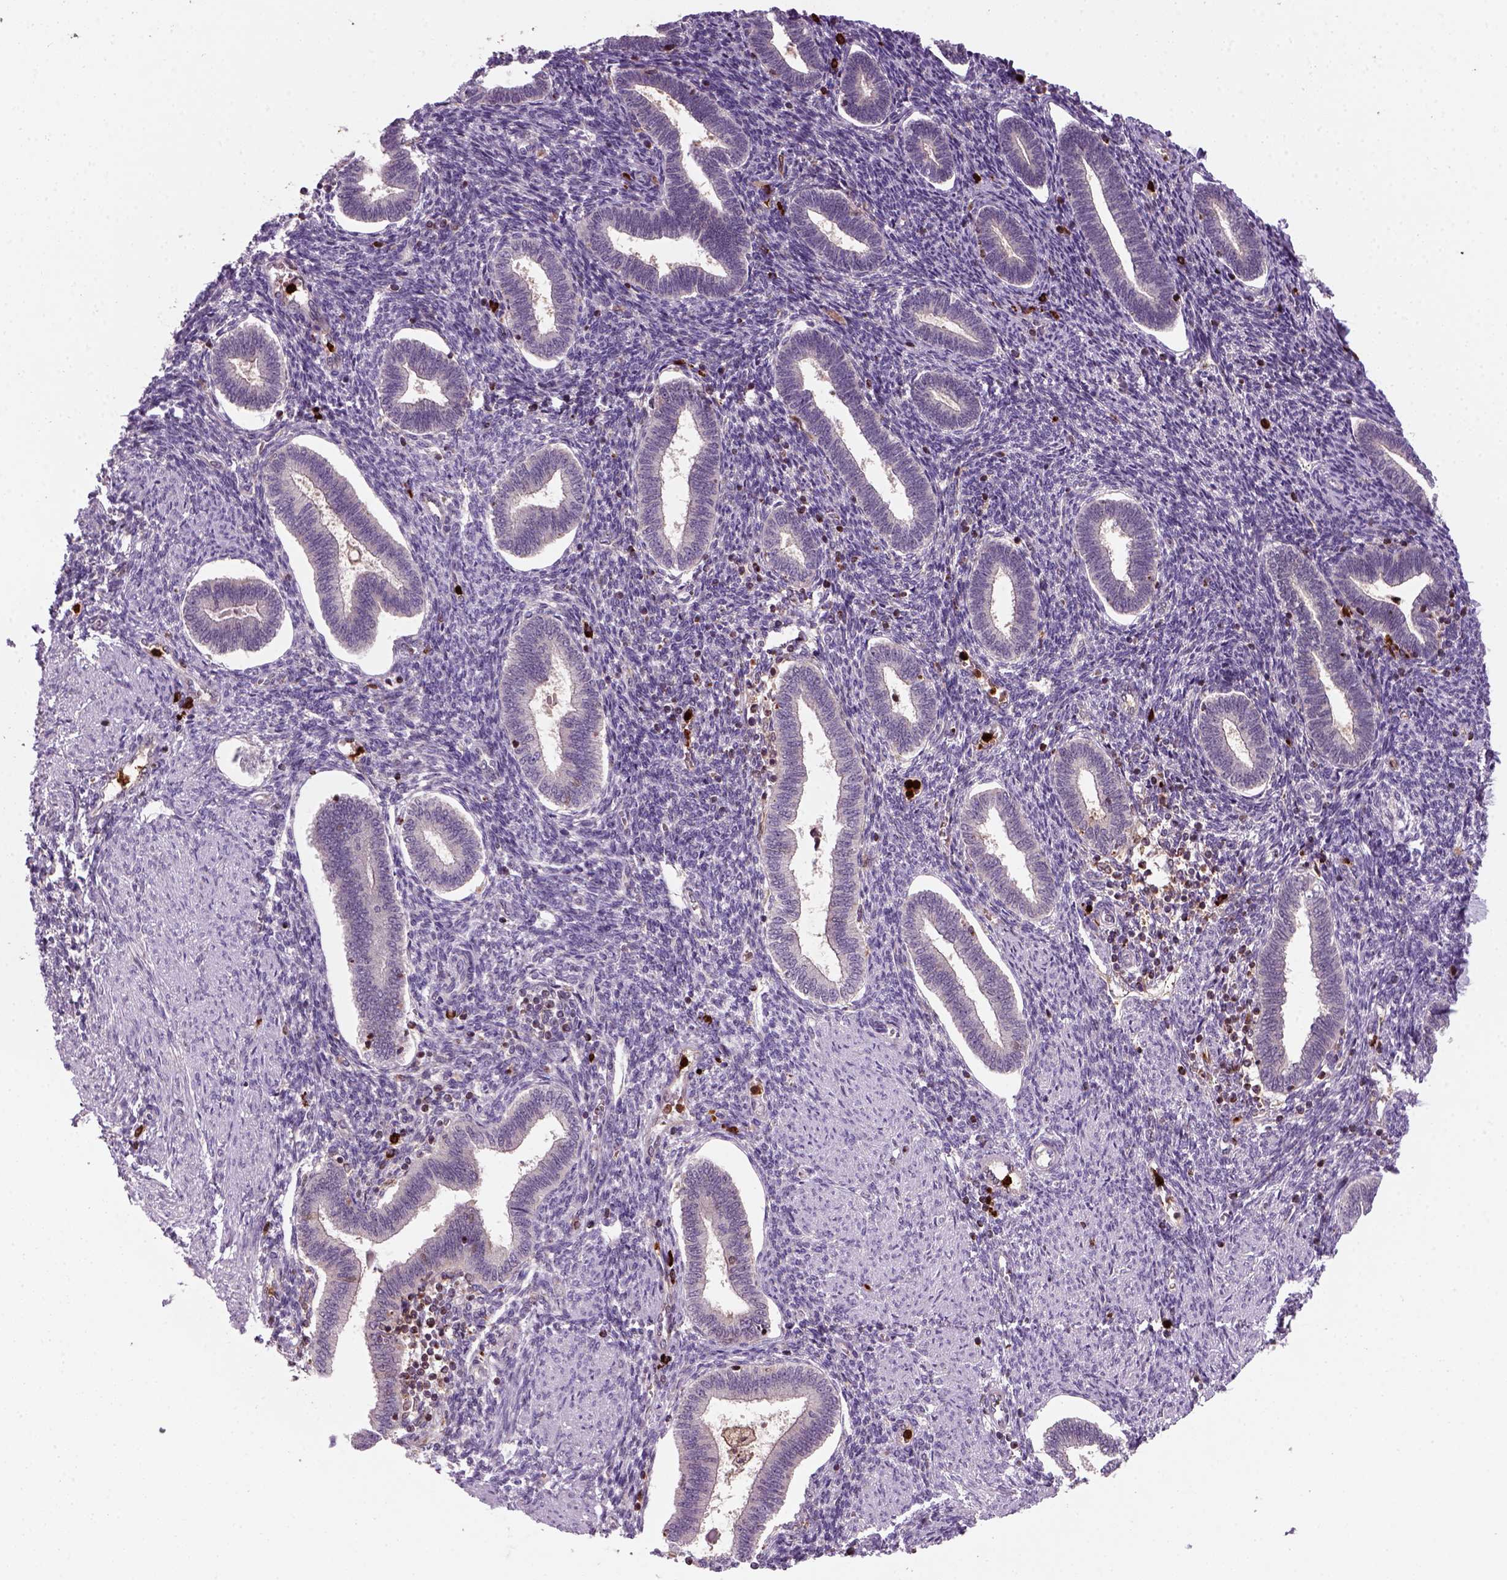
{"staining": {"intensity": "weak", "quantity": ">75%", "location": "cytoplasmic/membranous"}, "tissue": "endometrium", "cell_type": "Cells in endometrial stroma", "image_type": "normal", "snomed": [{"axis": "morphology", "description": "Normal tissue, NOS"}, {"axis": "topography", "description": "Endometrium"}], "caption": "A brown stain highlights weak cytoplasmic/membranous staining of a protein in cells in endometrial stroma of normal human endometrium.", "gene": "NUDT16L1", "patient": {"sex": "female", "age": 42}}